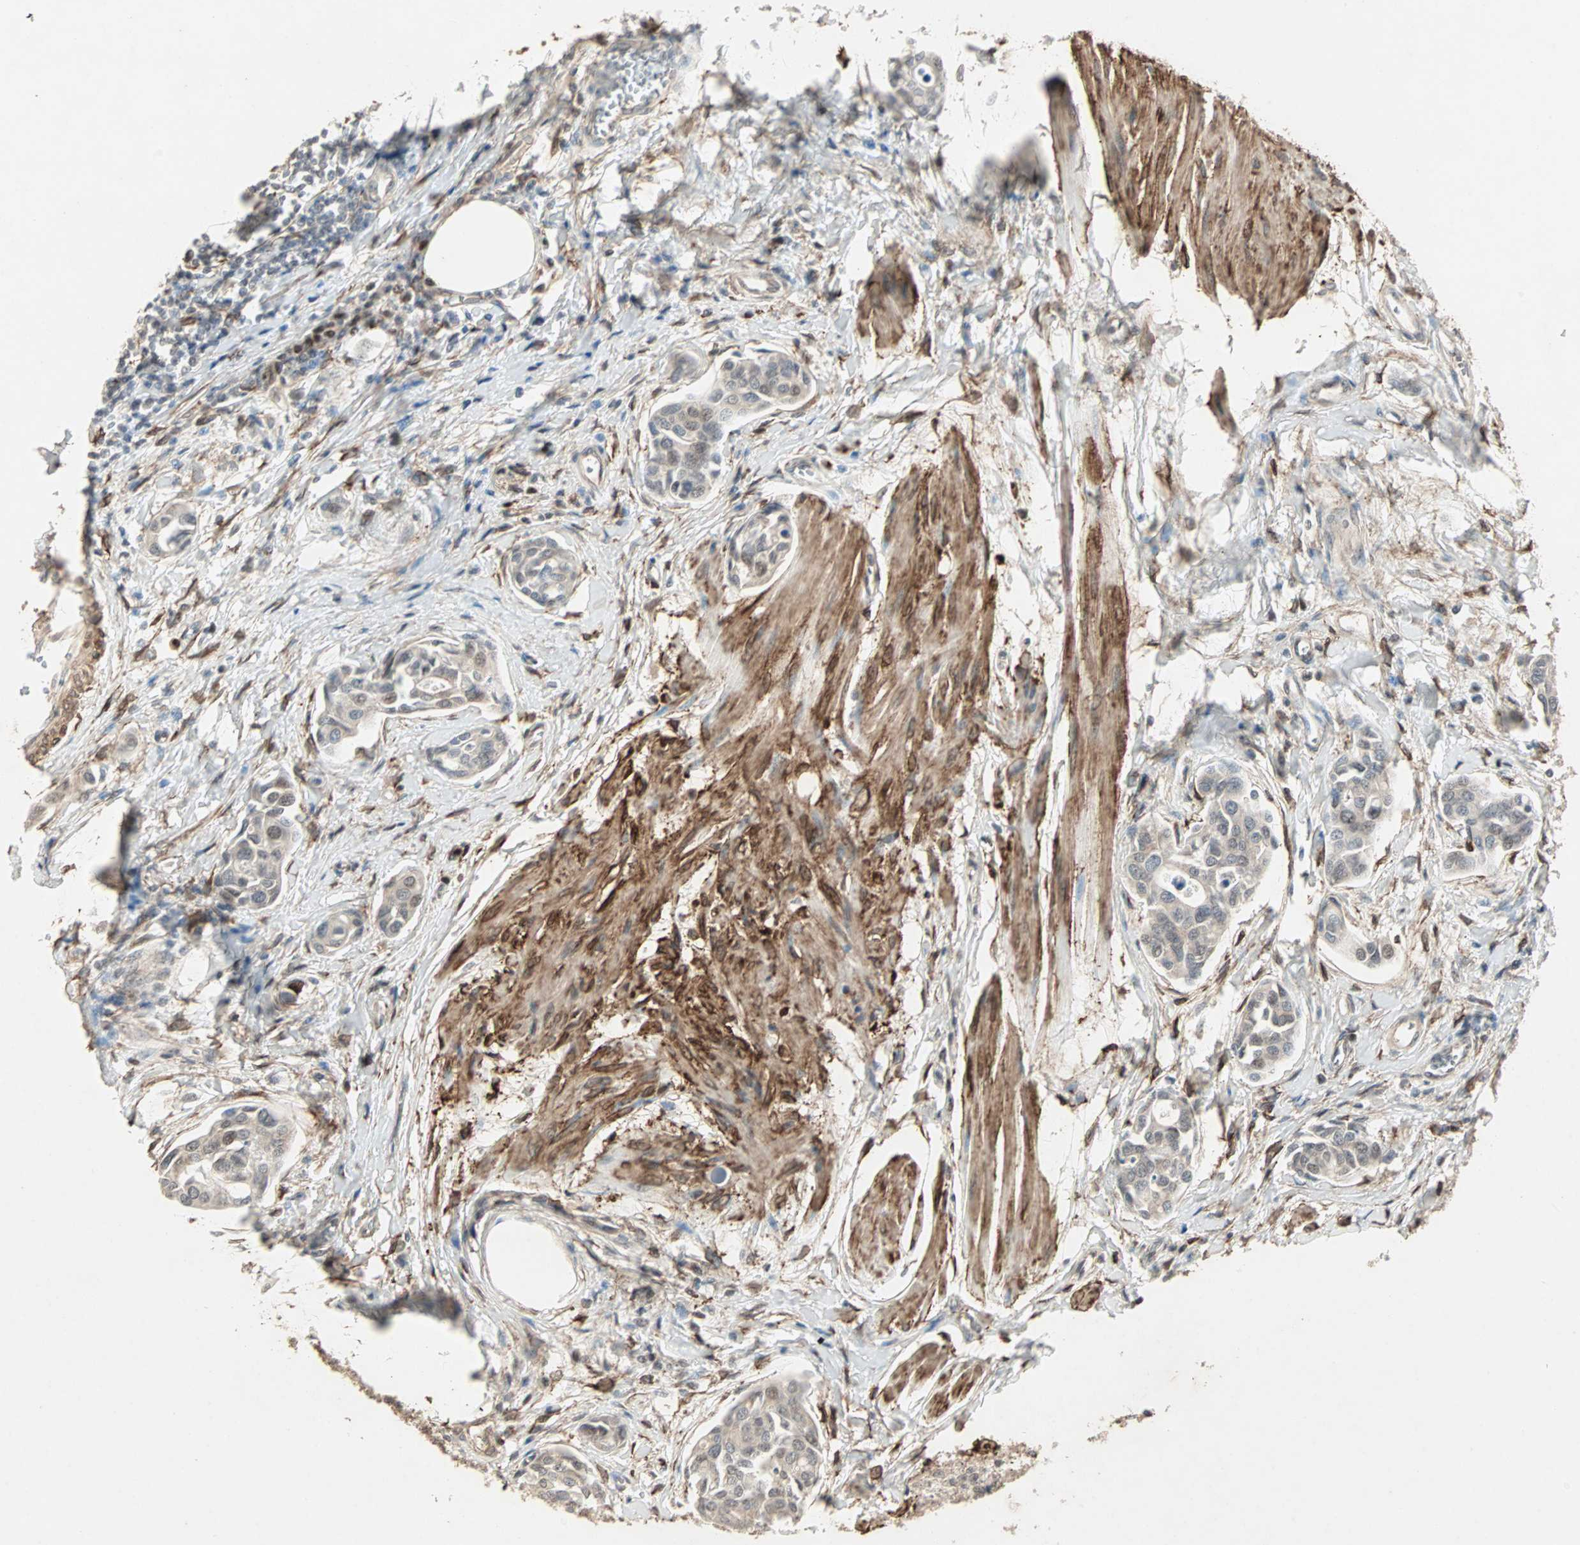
{"staining": {"intensity": "weak", "quantity": "<25%", "location": "nuclear"}, "tissue": "urothelial cancer", "cell_type": "Tumor cells", "image_type": "cancer", "snomed": [{"axis": "morphology", "description": "Urothelial carcinoma, High grade"}, {"axis": "topography", "description": "Urinary bladder"}], "caption": "Urothelial carcinoma (high-grade) was stained to show a protein in brown. There is no significant staining in tumor cells. Brightfield microscopy of IHC stained with DAB (brown) and hematoxylin (blue), captured at high magnification.", "gene": "TRPV4", "patient": {"sex": "male", "age": 78}}